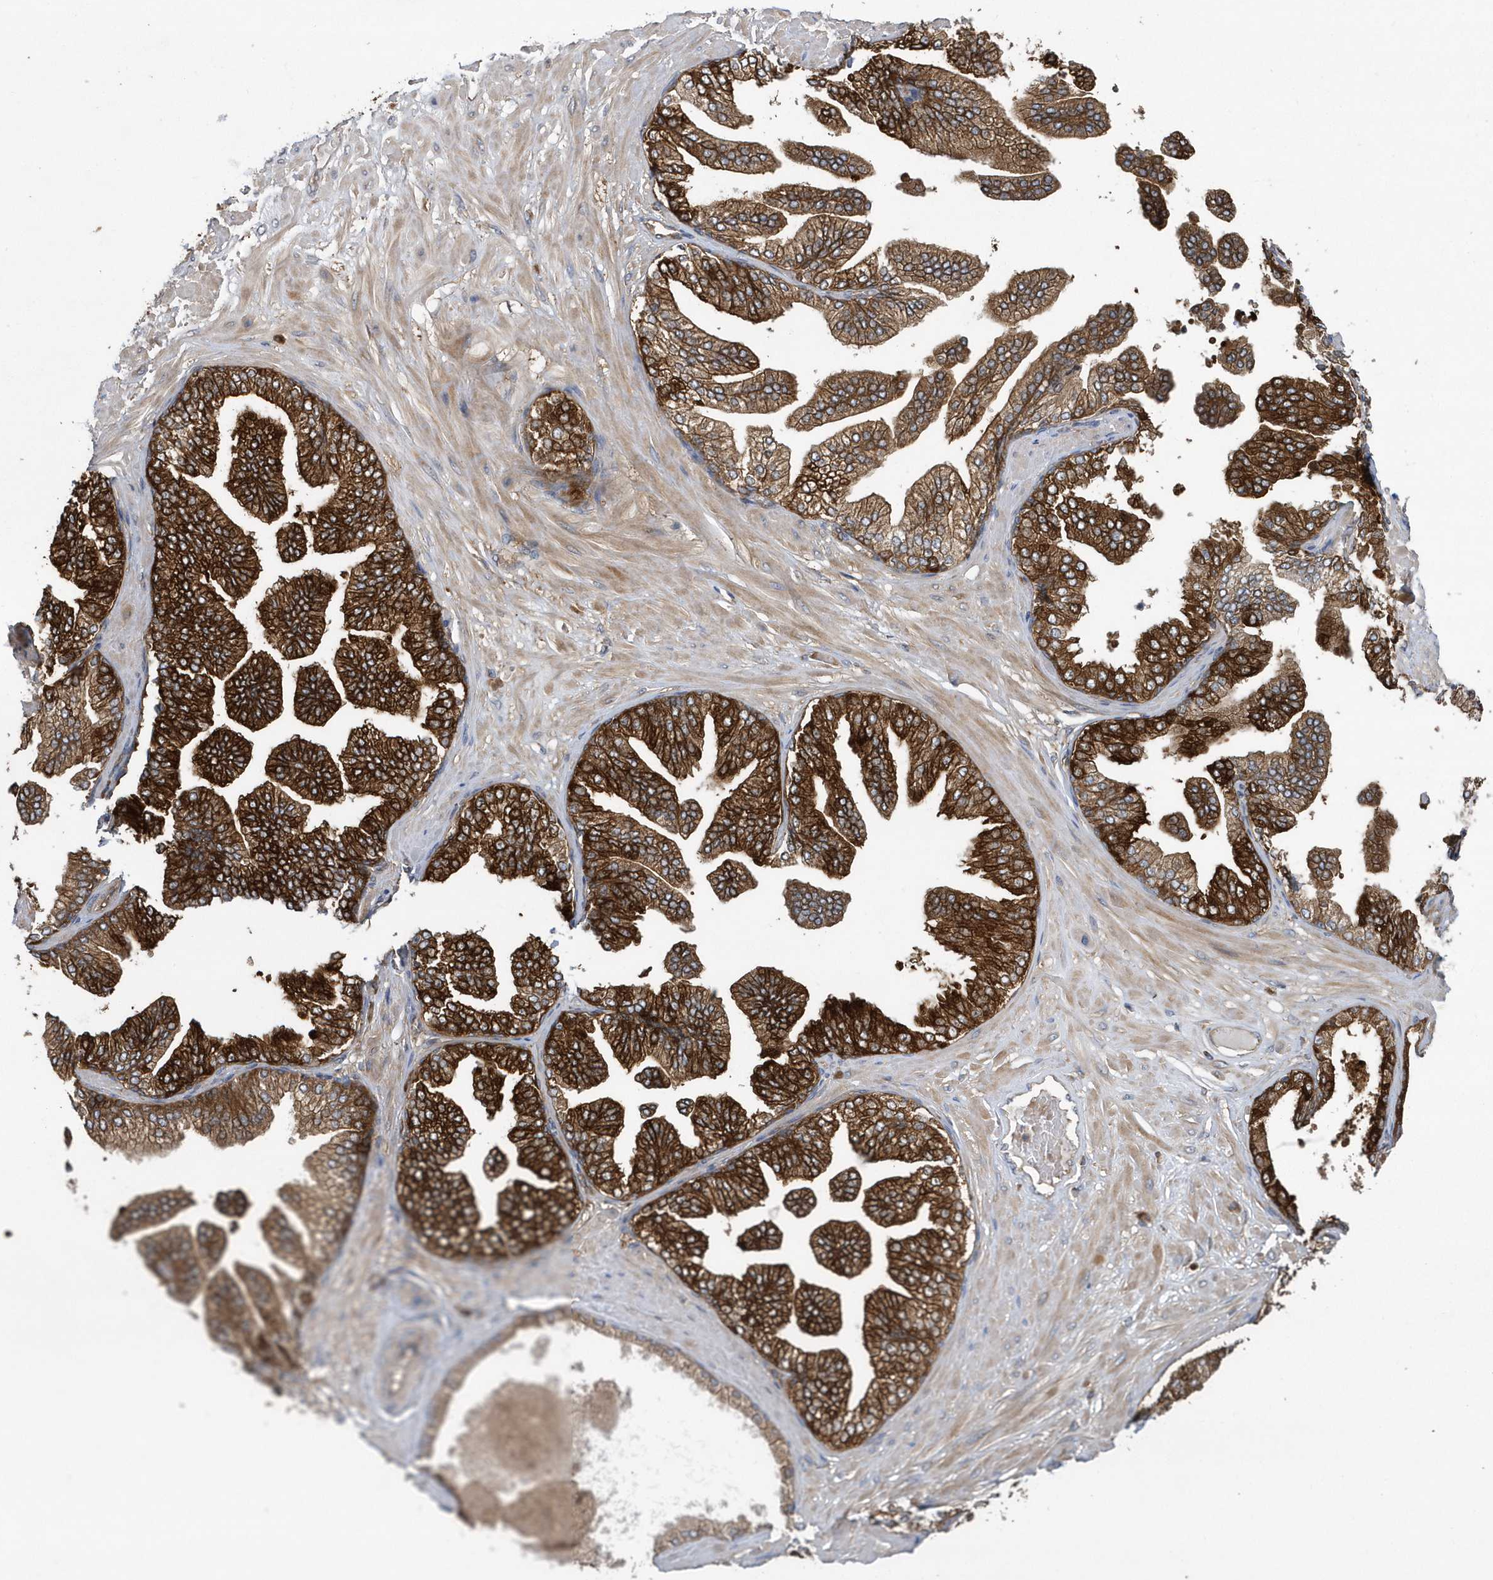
{"staining": {"intensity": "moderate", "quantity": ">75%", "location": "cytoplasmic/membranous"}, "tissue": "adipose tissue", "cell_type": "Adipocytes", "image_type": "normal", "snomed": [{"axis": "morphology", "description": "Normal tissue, NOS"}, {"axis": "morphology", "description": "Adenocarcinoma, Low grade"}, {"axis": "topography", "description": "Prostate"}, {"axis": "topography", "description": "Peripheral nerve tissue"}], "caption": "Moderate cytoplasmic/membranous staining is identified in approximately >75% of adipocytes in unremarkable adipose tissue. The staining was performed using DAB to visualize the protein expression in brown, while the nuclei were stained in blue with hematoxylin (Magnification: 20x).", "gene": "PAICS", "patient": {"sex": "male", "age": 63}}